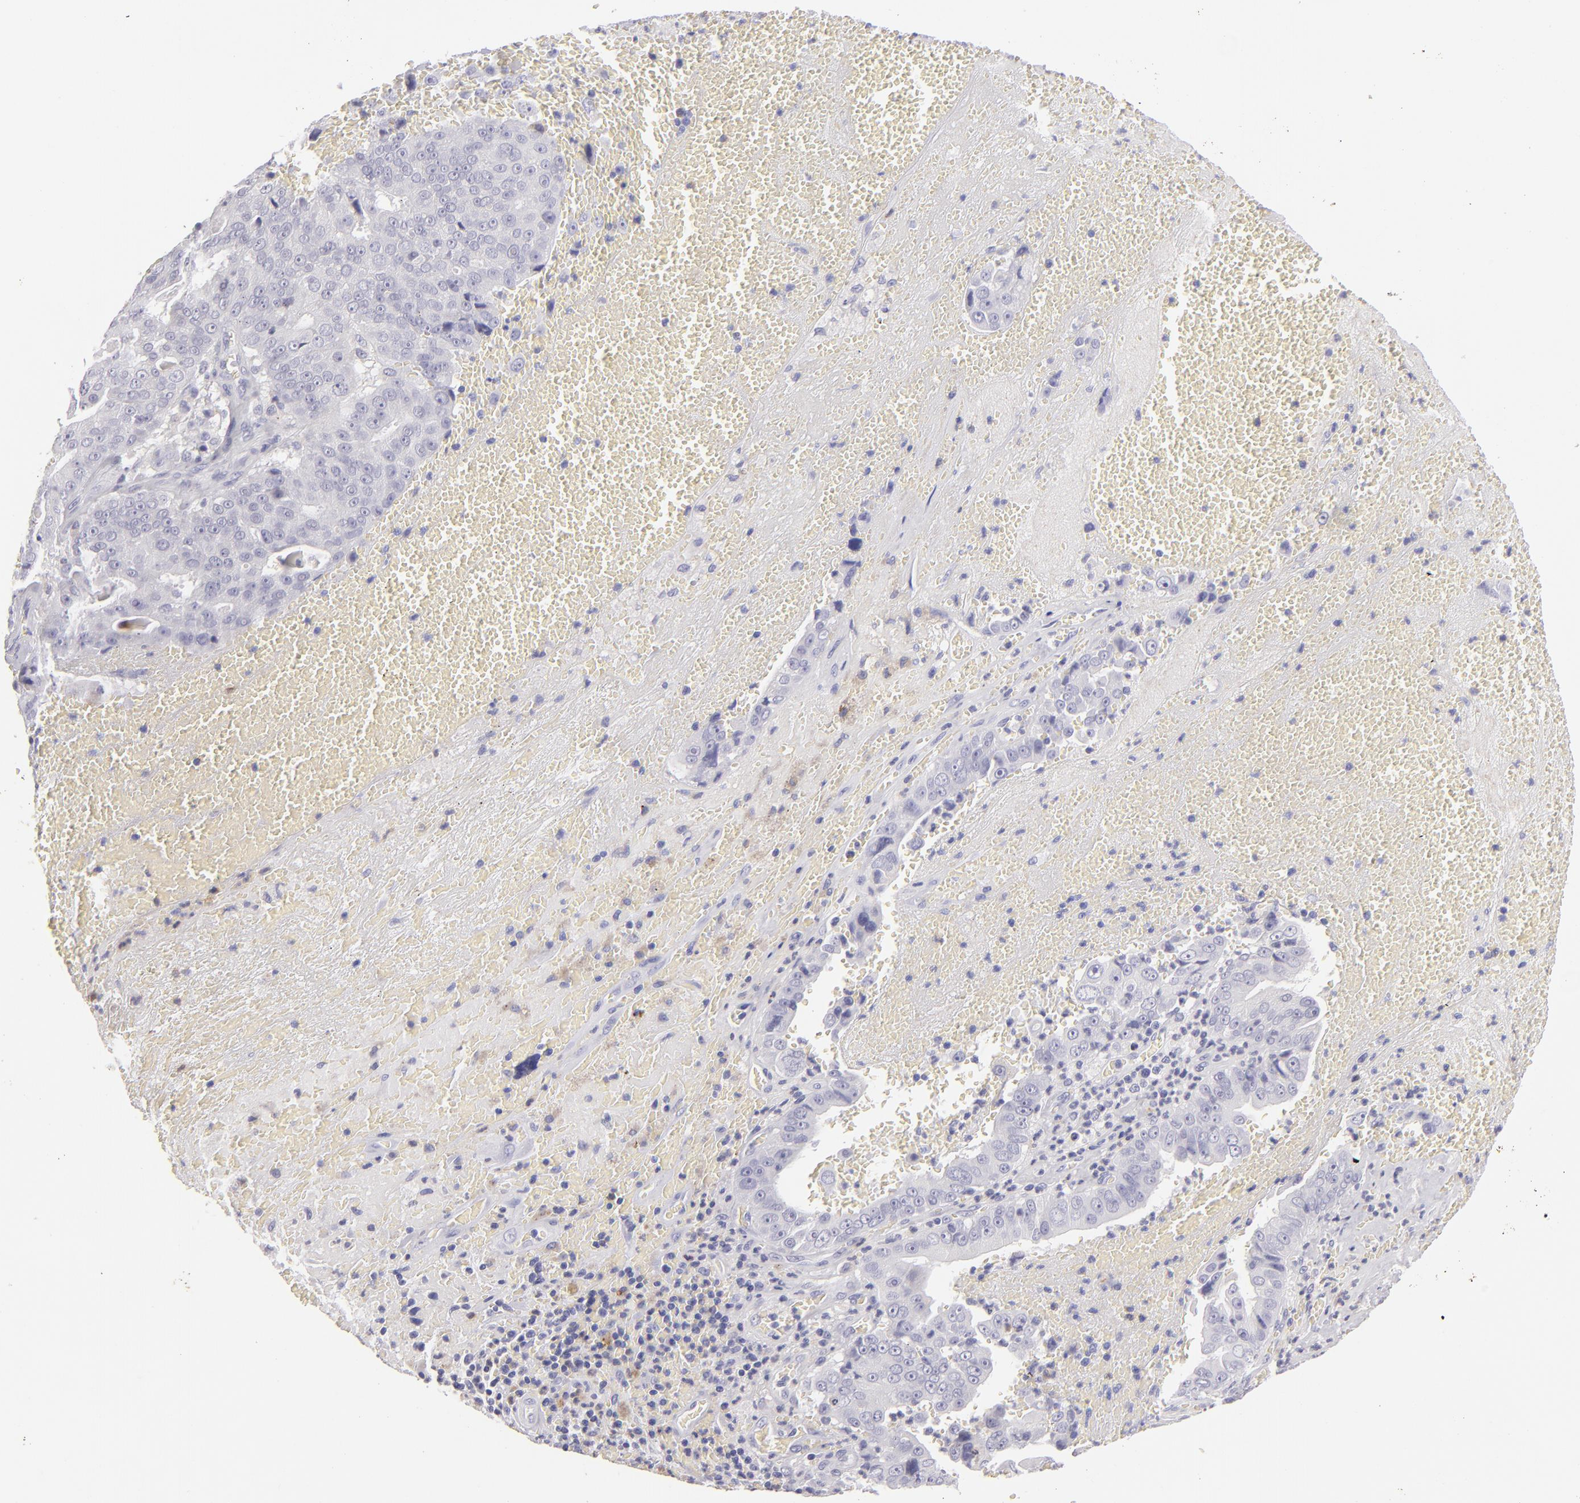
{"staining": {"intensity": "negative", "quantity": "none", "location": "none"}, "tissue": "liver cancer", "cell_type": "Tumor cells", "image_type": "cancer", "snomed": [{"axis": "morphology", "description": "Cholangiocarcinoma"}, {"axis": "topography", "description": "Liver"}], "caption": "This is a photomicrograph of IHC staining of liver cholangiocarcinoma, which shows no expression in tumor cells.", "gene": "TNNC1", "patient": {"sex": "female", "age": 79}}